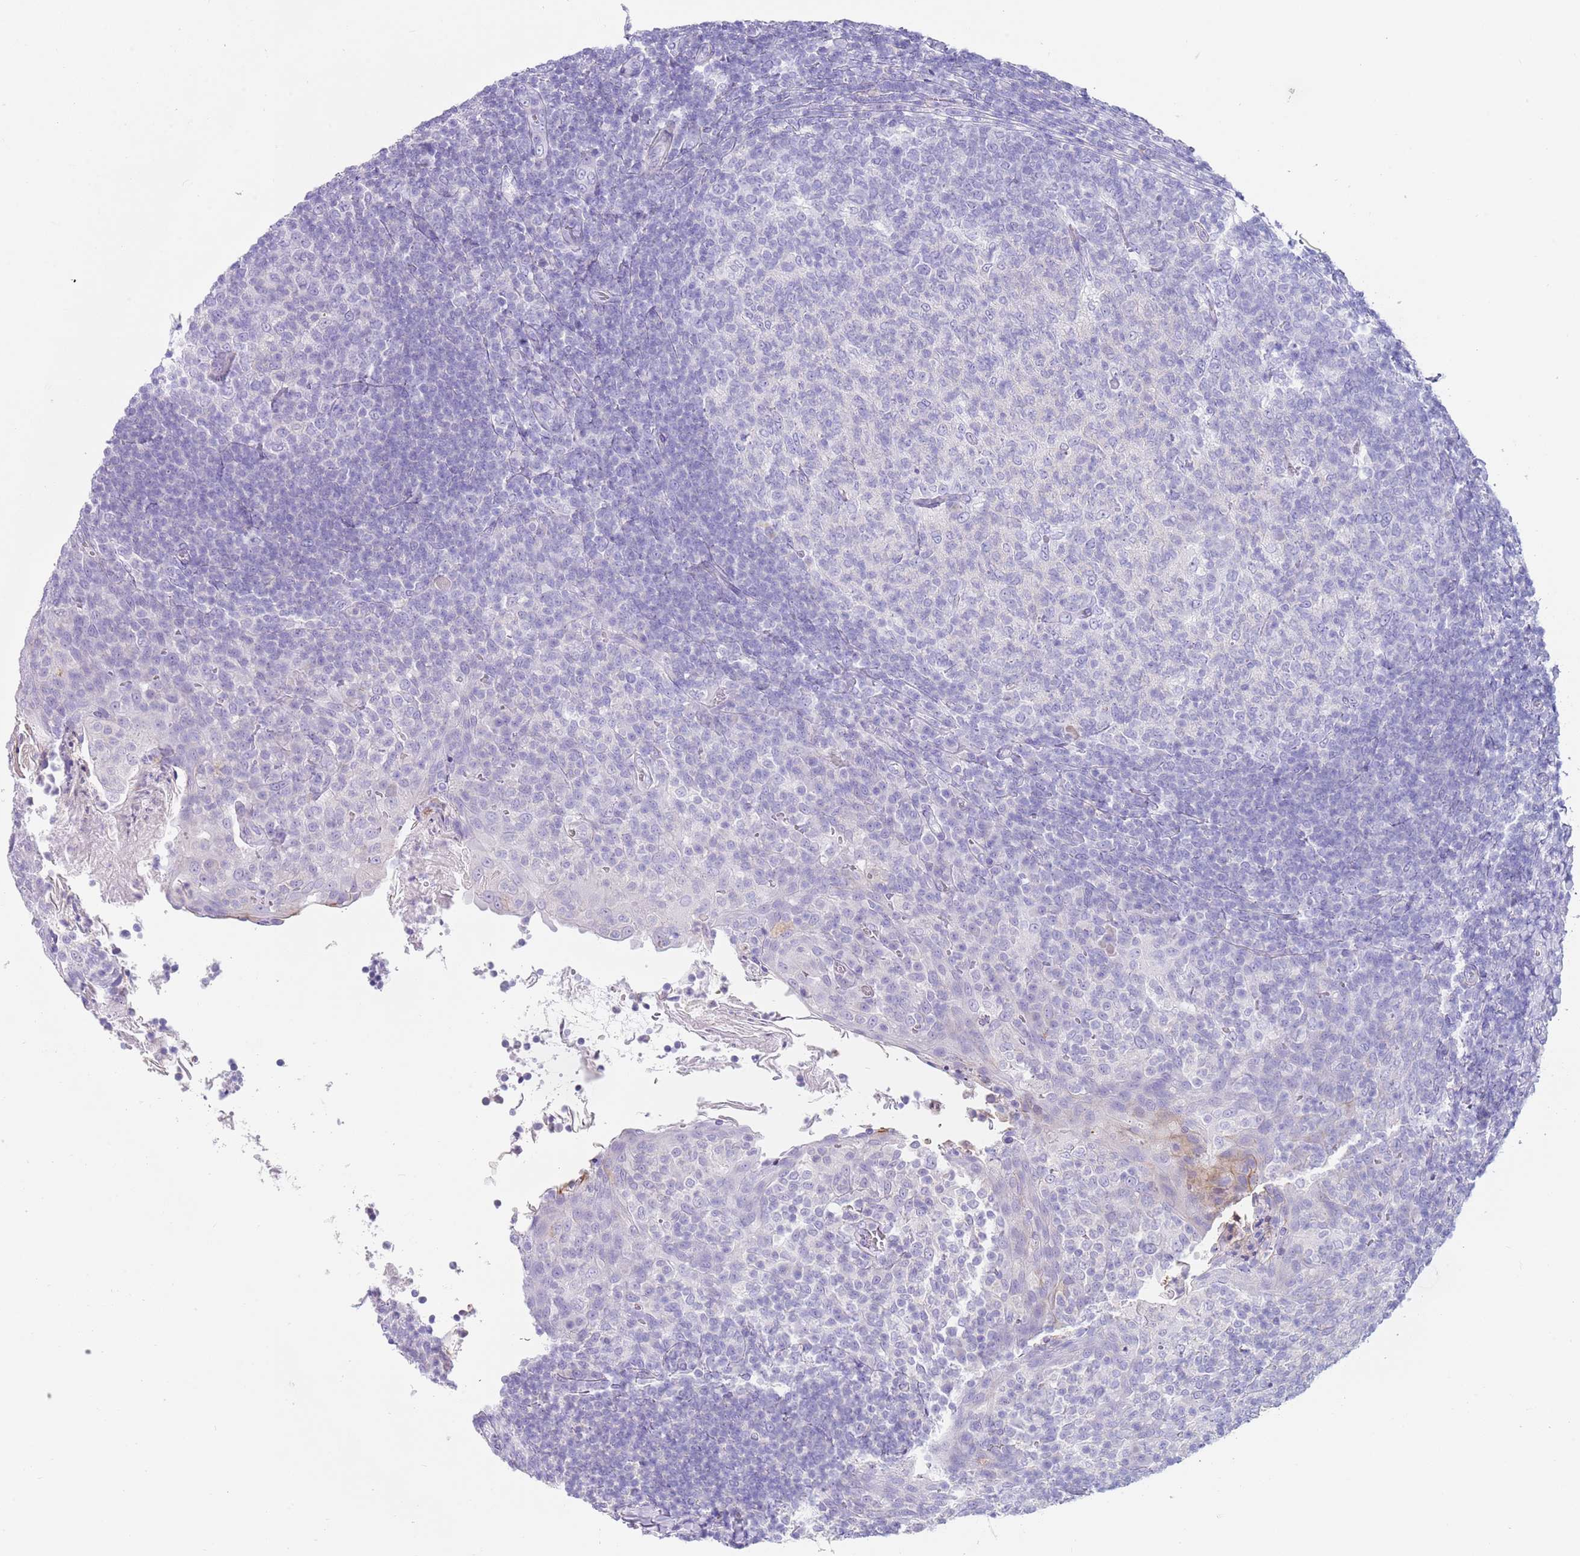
{"staining": {"intensity": "negative", "quantity": "none", "location": "none"}, "tissue": "tonsil", "cell_type": "Germinal center cells", "image_type": "normal", "snomed": [{"axis": "morphology", "description": "Normal tissue, NOS"}, {"axis": "topography", "description": "Tonsil"}], "caption": "High power microscopy micrograph of an immunohistochemistry (IHC) histopathology image of benign tonsil, revealing no significant staining in germinal center cells. The staining is performed using DAB (3,3'-diaminobenzidine) brown chromogen with nuclei counter-stained in using hematoxylin.", "gene": "CPXM2", "patient": {"sex": "female", "age": 10}}